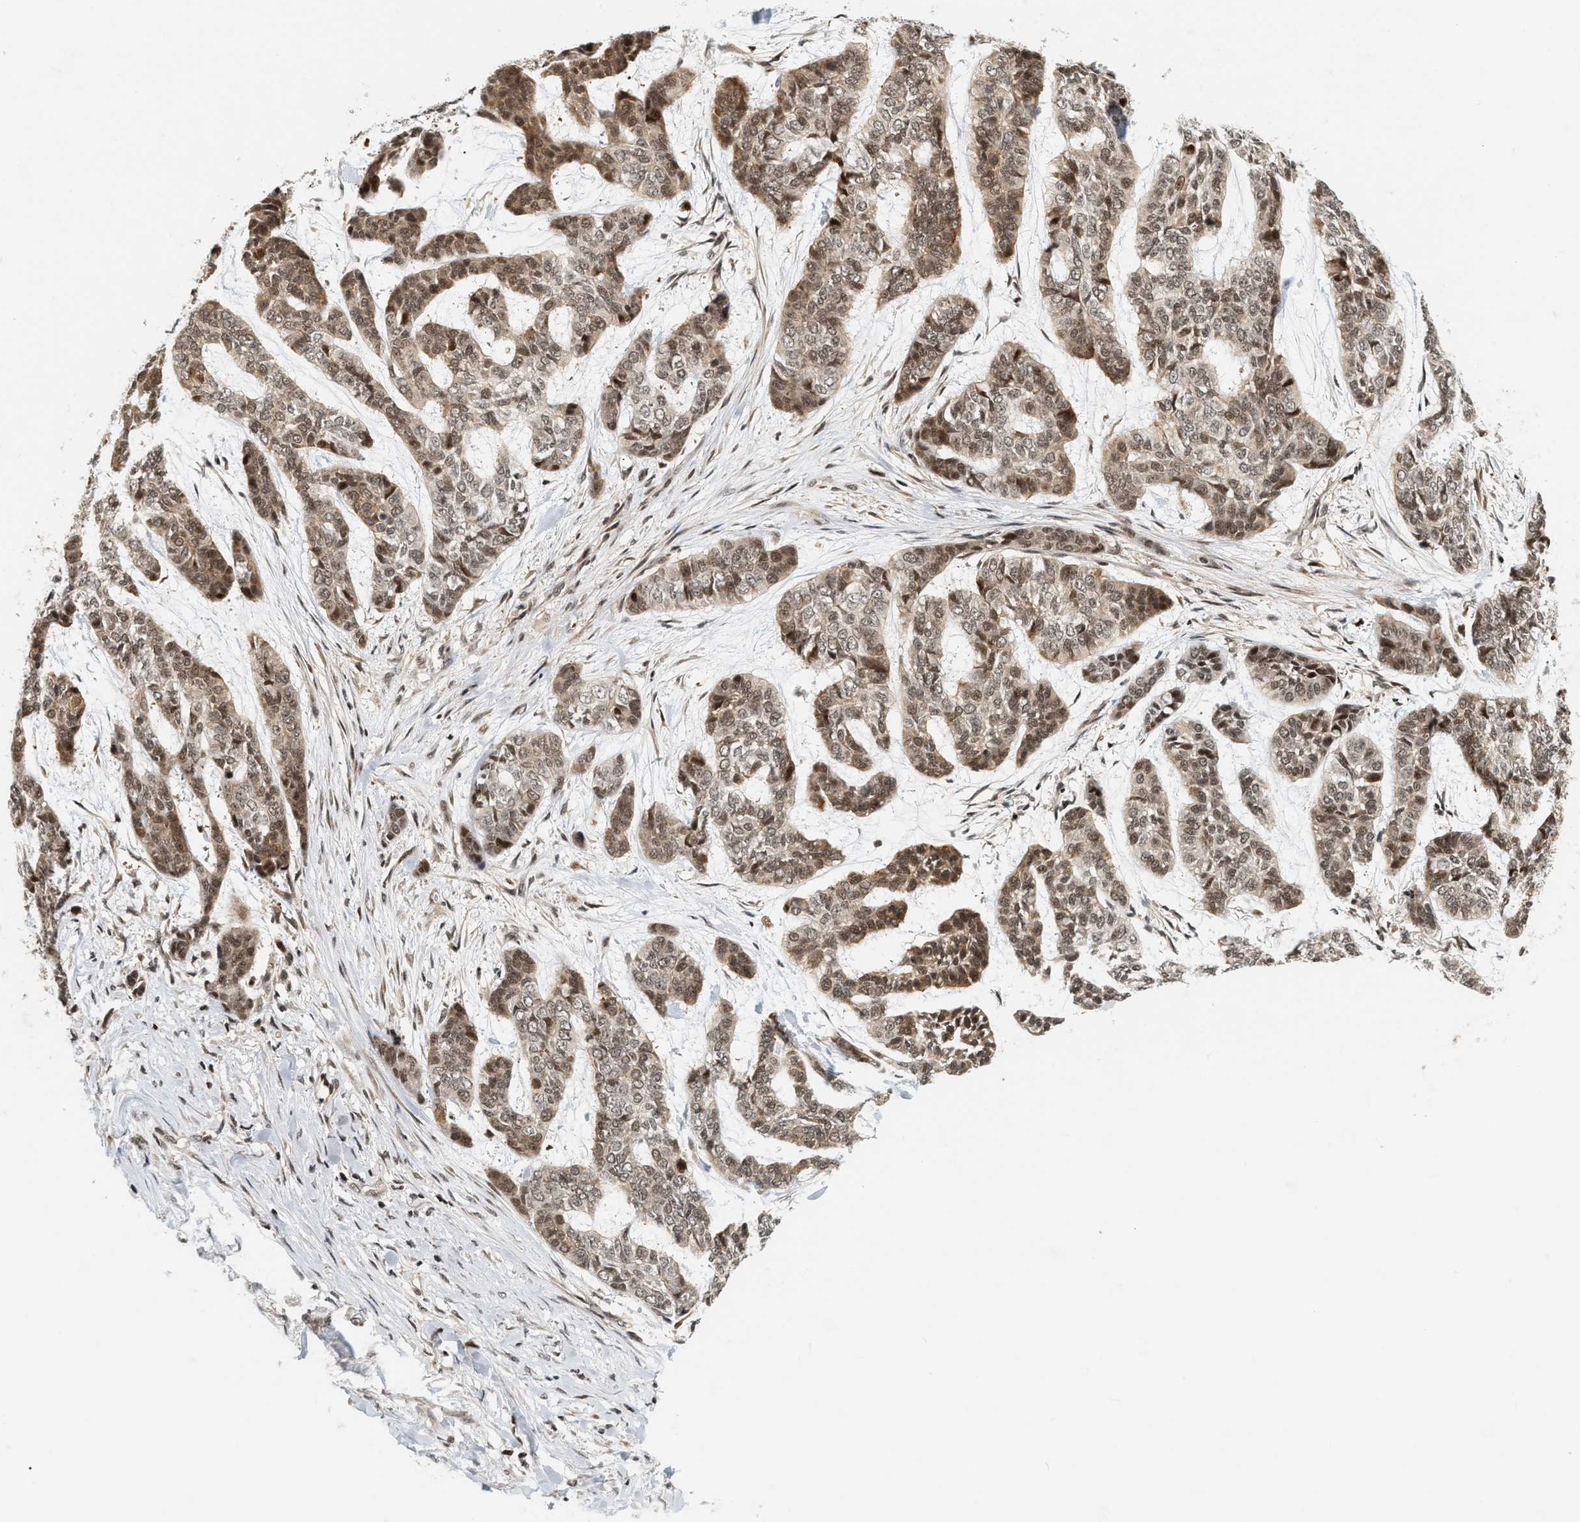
{"staining": {"intensity": "moderate", "quantity": ">75%", "location": "cytoplasmic/membranous,nuclear"}, "tissue": "skin cancer", "cell_type": "Tumor cells", "image_type": "cancer", "snomed": [{"axis": "morphology", "description": "Basal cell carcinoma"}, {"axis": "topography", "description": "Skin"}], "caption": "Human skin cancer (basal cell carcinoma) stained for a protein (brown) displays moderate cytoplasmic/membranous and nuclear positive positivity in about >75% of tumor cells.", "gene": "NFE2L2", "patient": {"sex": "female", "age": 64}}